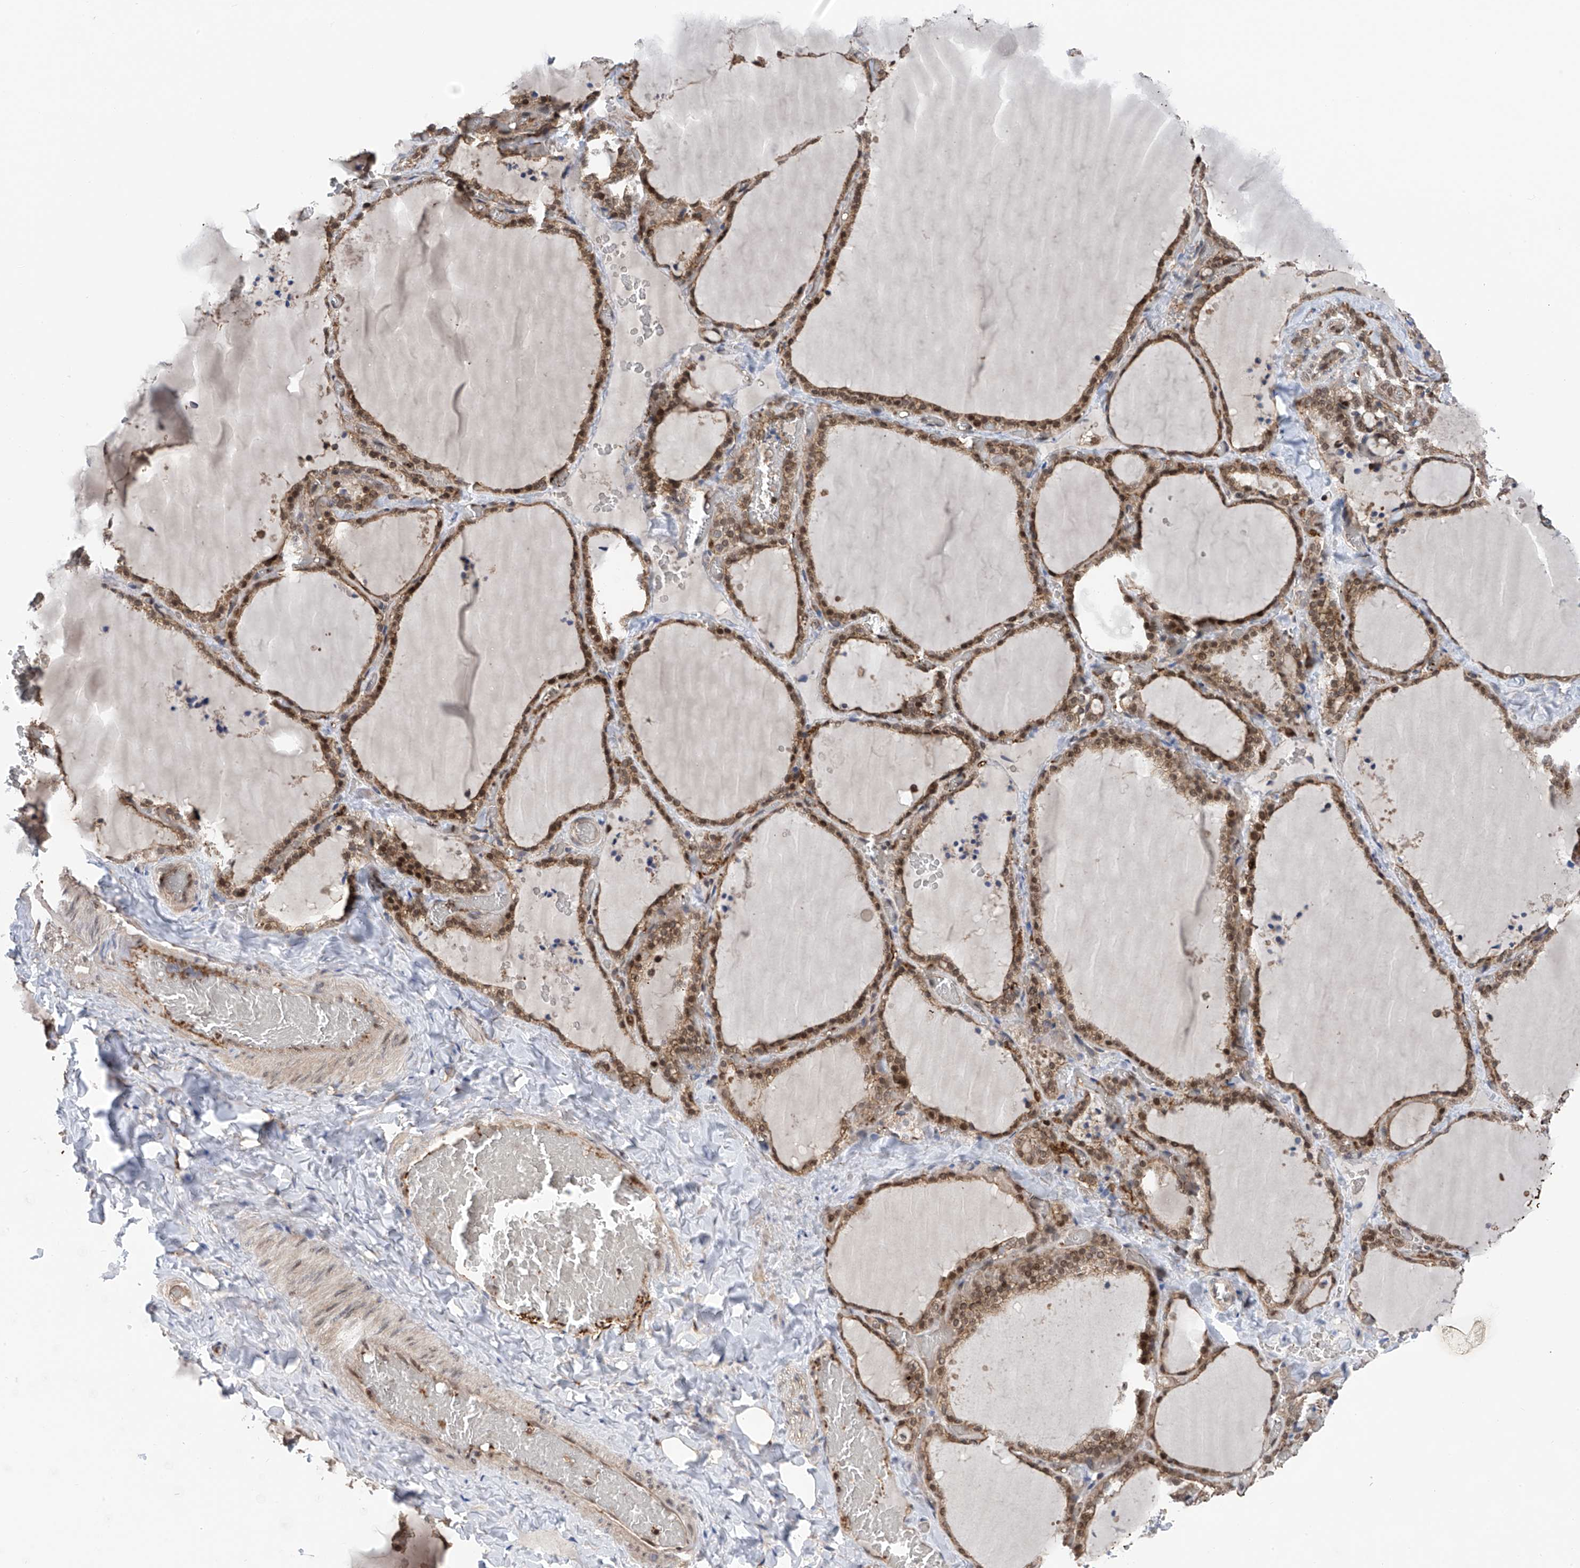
{"staining": {"intensity": "moderate", "quantity": ">75%", "location": "cytoplasmic/membranous,nuclear"}, "tissue": "thyroid gland", "cell_type": "Glandular cells", "image_type": "normal", "snomed": [{"axis": "morphology", "description": "Normal tissue, NOS"}, {"axis": "topography", "description": "Thyroid gland"}], "caption": "High-power microscopy captured an immunohistochemistry micrograph of unremarkable thyroid gland, revealing moderate cytoplasmic/membranous,nuclear positivity in approximately >75% of glandular cells.", "gene": "DNAJC9", "patient": {"sex": "female", "age": 22}}